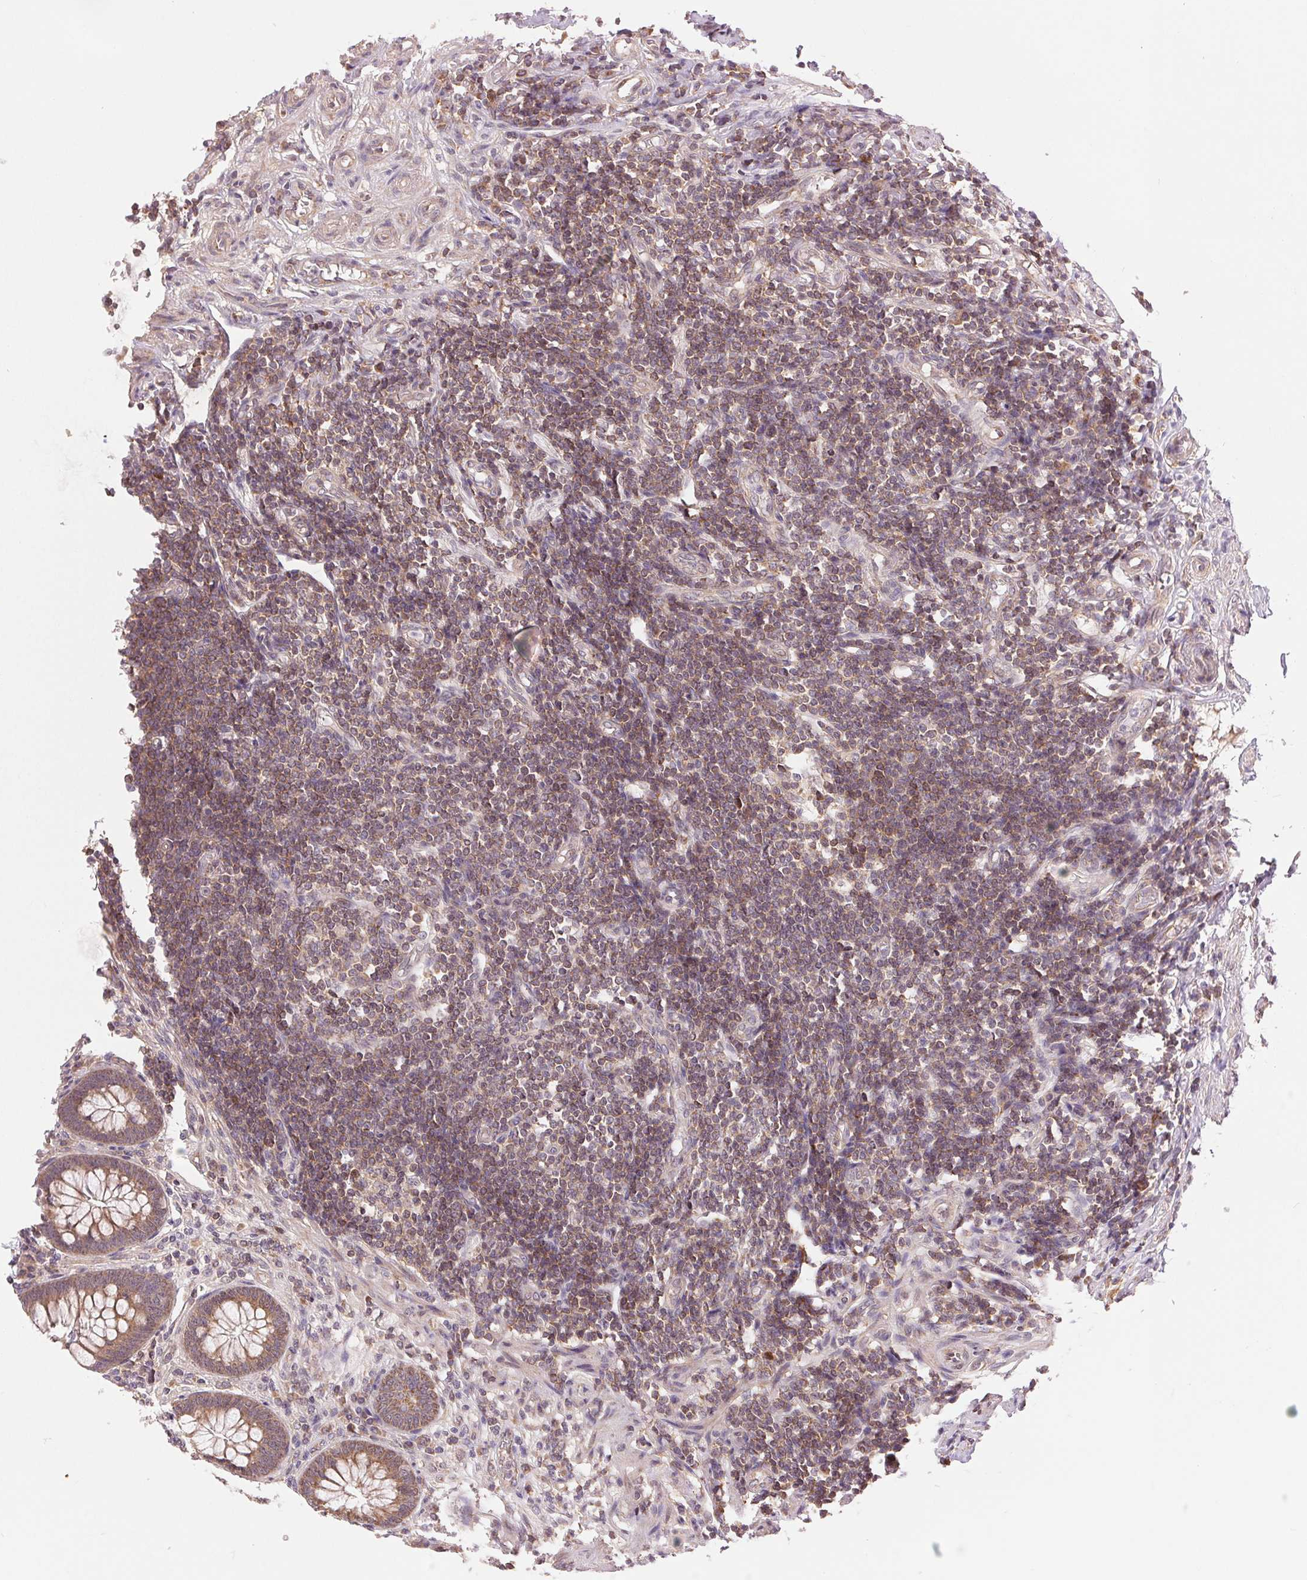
{"staining": {"intensity": "moderate", "quantity": ">75%", "location": "cytoplasmic/membranous,nuclear"}, "tissue": "appendix", "cell_type": "Glandular cells", "image_type": "normal", "snomed": [{"axis": "morphology", "description": "Normal tissue, NOS"}, {"axis": "topography", "description": "Appendix"}], "caption": "Appendix stained with a brown dye reveals moderate cytoplasmic/membranous,nuclear positive staining in about >75% of glandular cells.", "gene": "BTF3L4", "patient": {"sex": "female", "age": 57}}